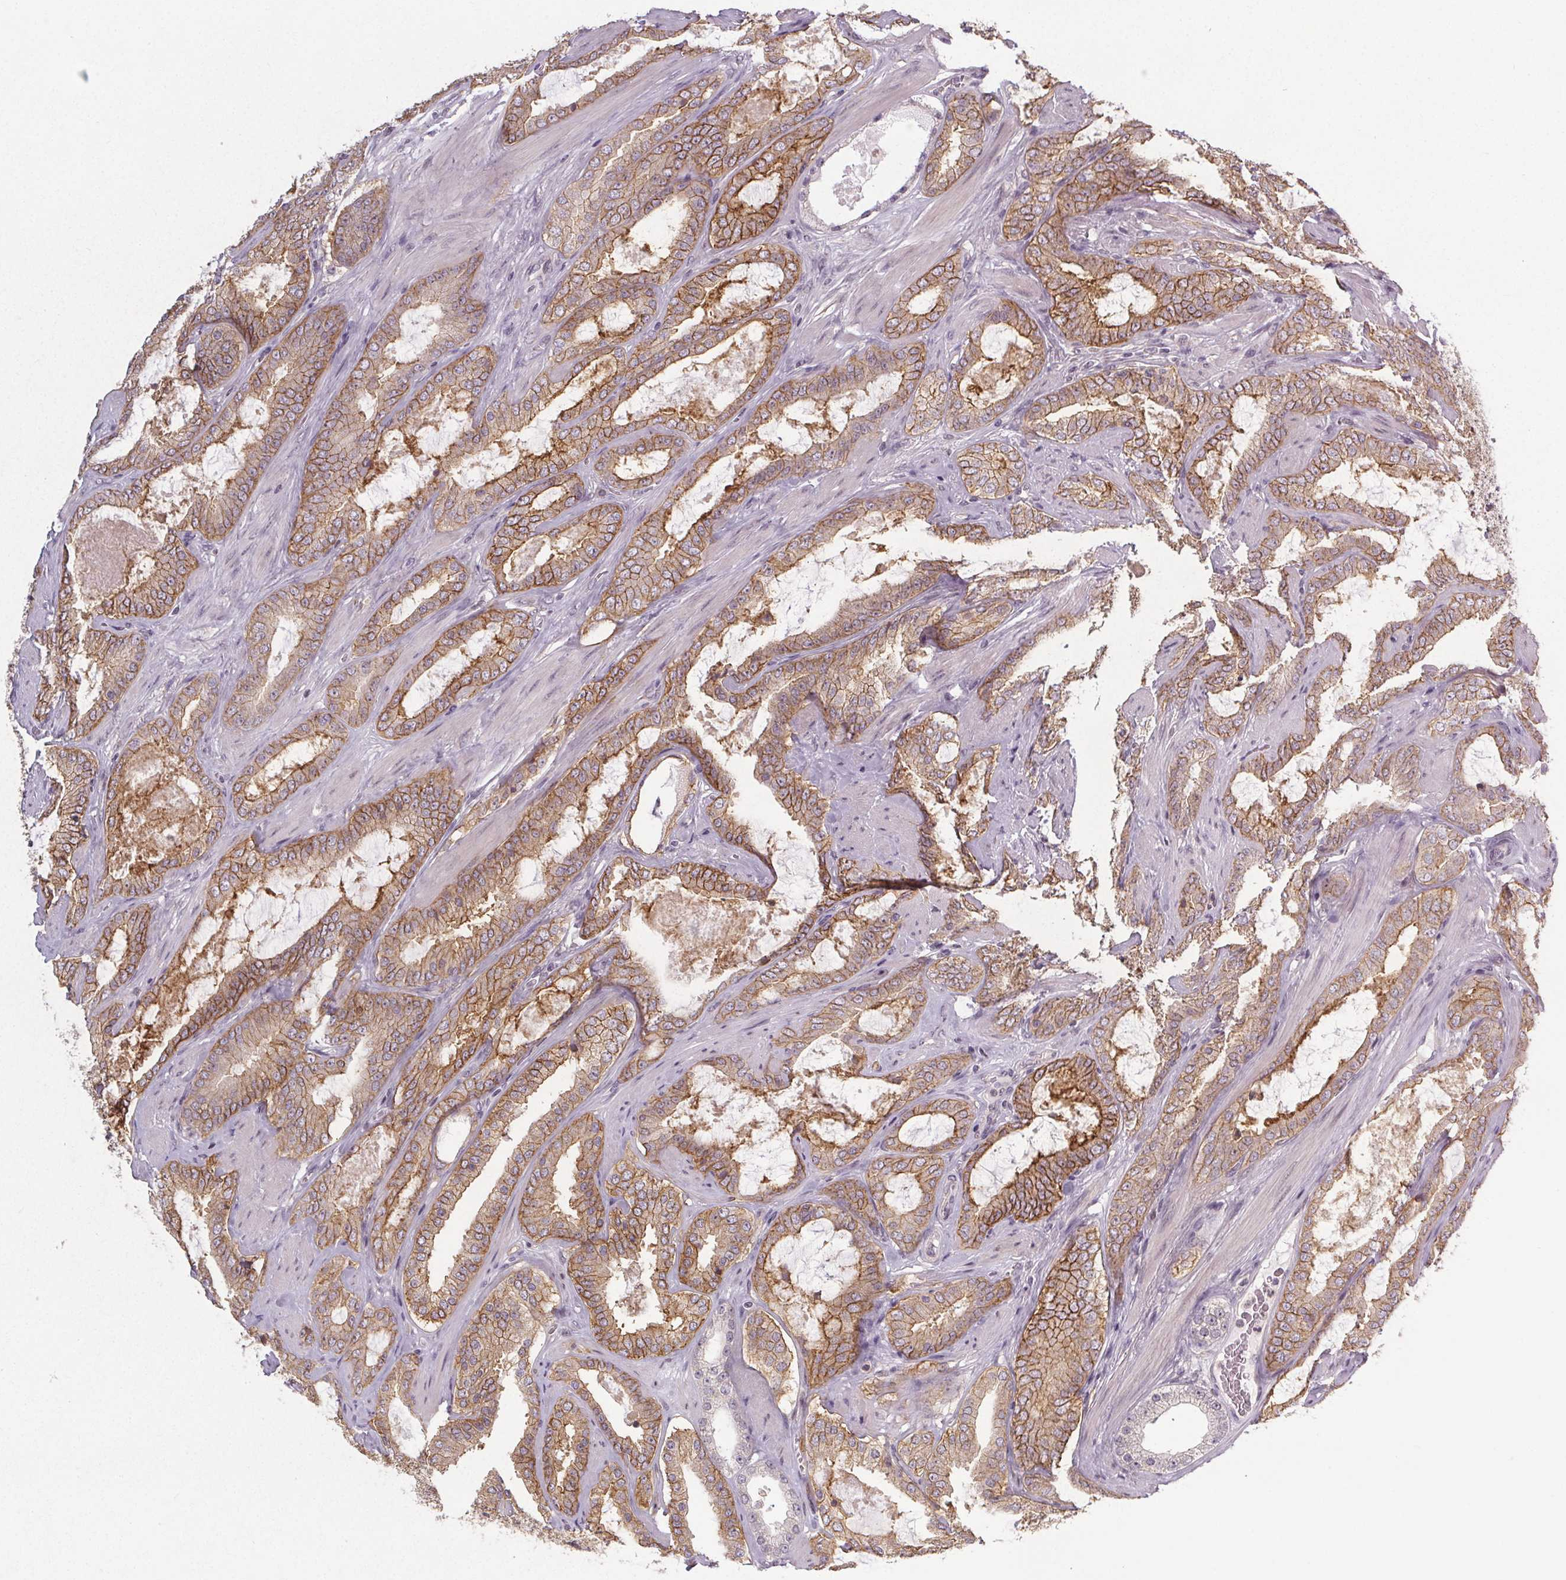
{"staining": {"intensity": "moderate", "quantity": "25%-75%", "location": "cytoplasmic/membranous"}, "tissue": "prostate cancer", "cell_type": "Tumor cells", "image_type": "cancer", "snomed": [{"axis": "morphology", "description": "Adenocarcinoma, High grade"}, {"axis": "topography", "description": "Prostate"}], "caption": "Immunohistochemical staining of human prostate cancer demonstrates medium levels of moderate cytoplasmic/membranous expression in approximately 25%-75% of tumor cells. (Stains: DAB (3,3'-diaminobenzidine) in brown, nuclei in blue, Microscopy: brightfield microscopy at high magnification).", "gene": "SLC26A2", "patient": {"sex": "male", "age": 63}}